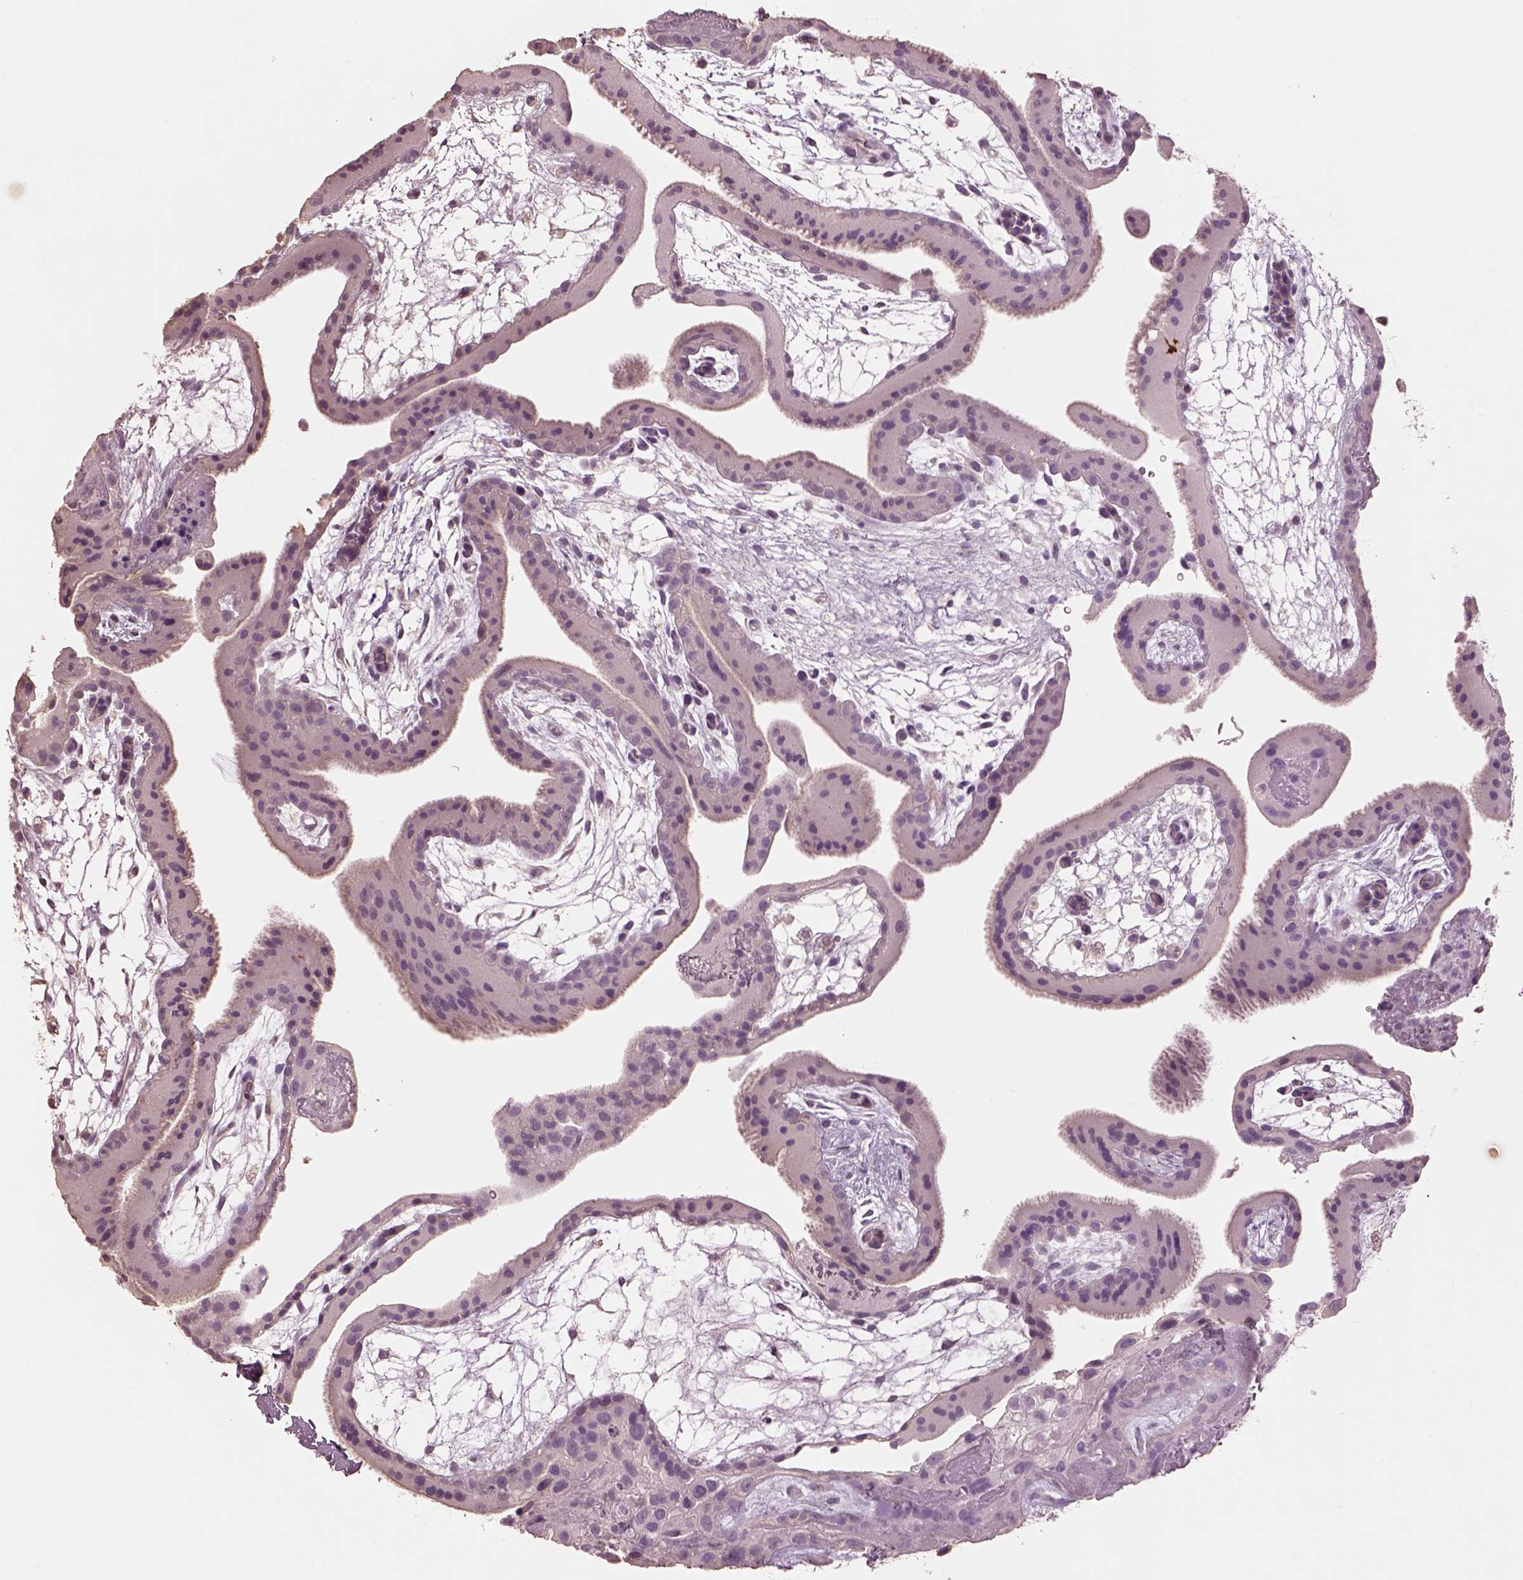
{"staining": {"intensity": "negative", "quantity": "none", "location": "none"}, "tissue": "placenta", "cell_type": "Decidual cells", "image_type": "normal", "snomed": [{"axis": "morphology", "description": "Normal tissue, NOS"}, {"axis": "topography", "description": "Placenta"}], "caption": "Immunohistochemical staining of normal human placenta displays no significant expression in decidual cells.", "gene": "KCNIP3", "patient": {"sex": "female", "age": 19}}